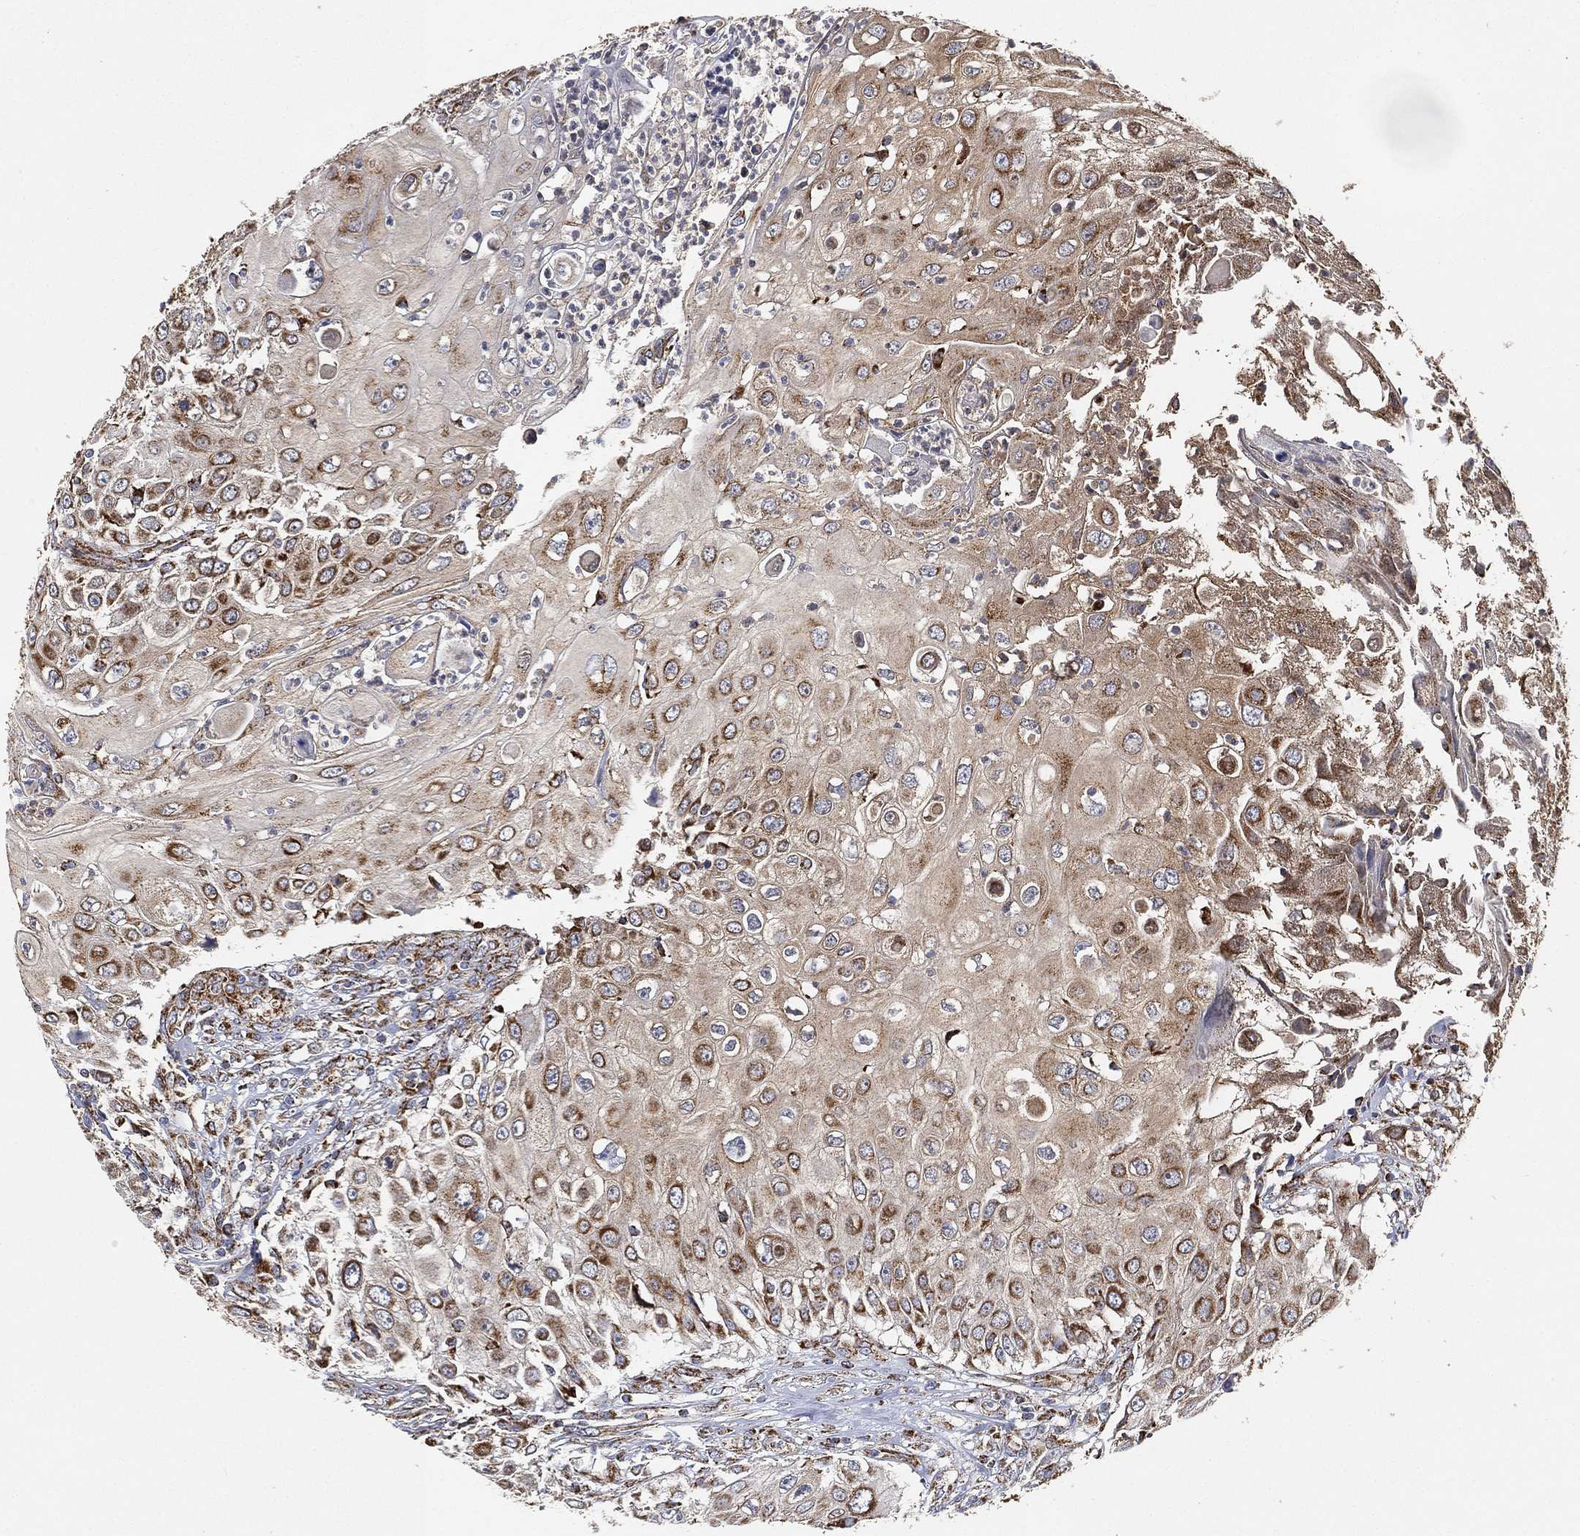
{"staining": {"intensity": "strong", "quantity": "<25%", "location": "cytoplasmic/membranous"}, "tissue": "urothelial cancer", "cell_type": "Tumor cells", "image_type": "cancer", "snomed": [{"axis": "morphology", "description": "Urothelial carcinoma, High grade"}, {"axis": "topography", "description": "Urinary bladder"}], "caption": "The micrograph reveals immunohistochemical staining of urothelial cancer. There is strong cytoplasmic/membranous positivity is present in approximately <25% of tumor cells.", "gene": "SLC38A7", "patient": {"sex": "female", "age": 79}}